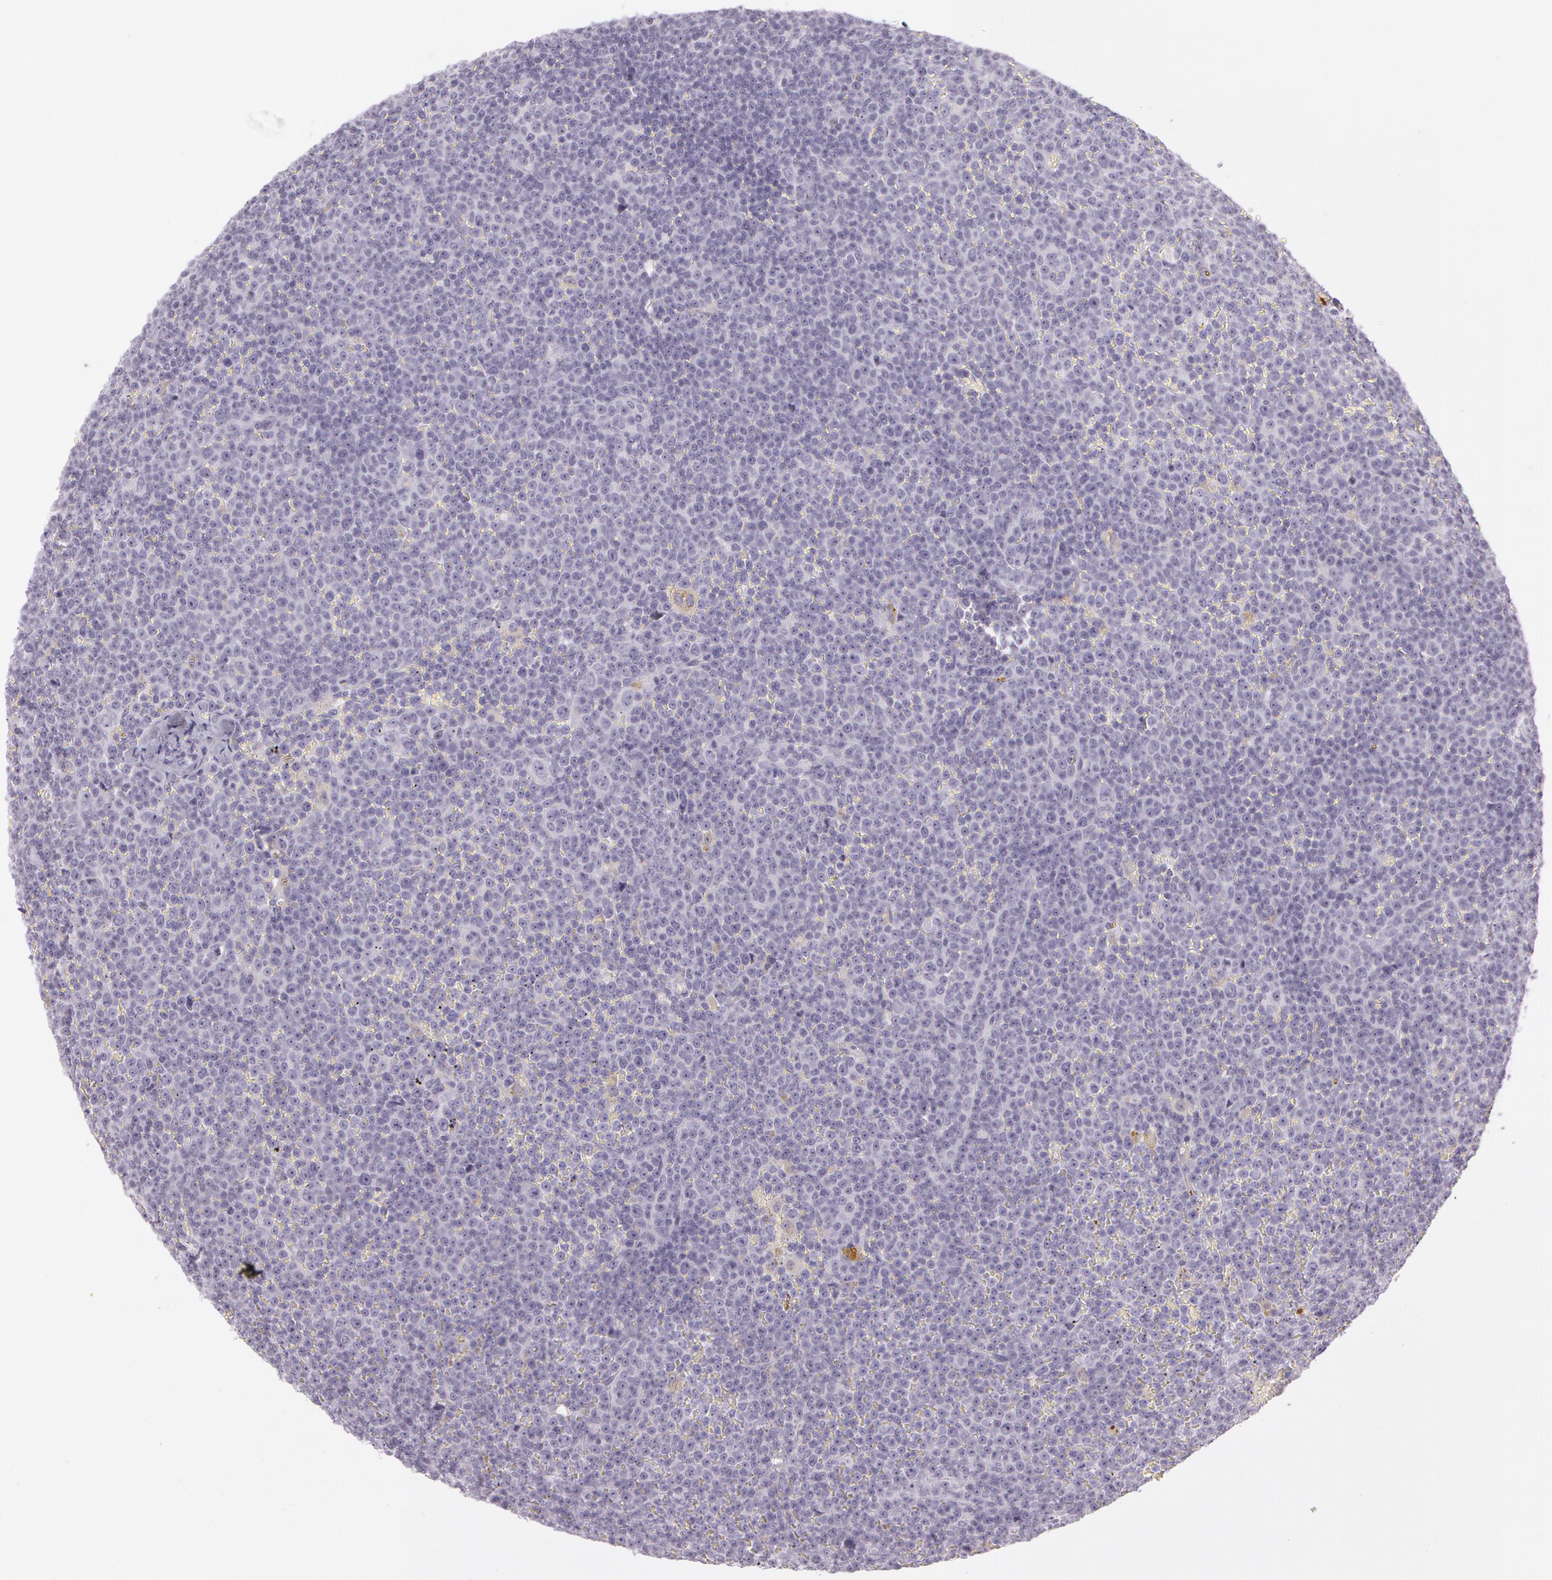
{"staining": {"intensity": "negative", "quantity": "none", "location": "none"}, "tissue": "lymphoma", "cell_type": "Tumor cells", "image_type": "cancer", "snomed": [{"axis": "morphology", "description": "Malignant lymphoma, non-Hodgkin's type, Low grade"}, {"axis": "topography", "description": "Lymph node"}], "caption": "Immunohistochemistry image of neoplastic tissue: lymphoma stained with DAB exhibits no significant protein positivity in tumor cells.", "gene": "OTC", "patient": {"sex": "male", "age": 50}}